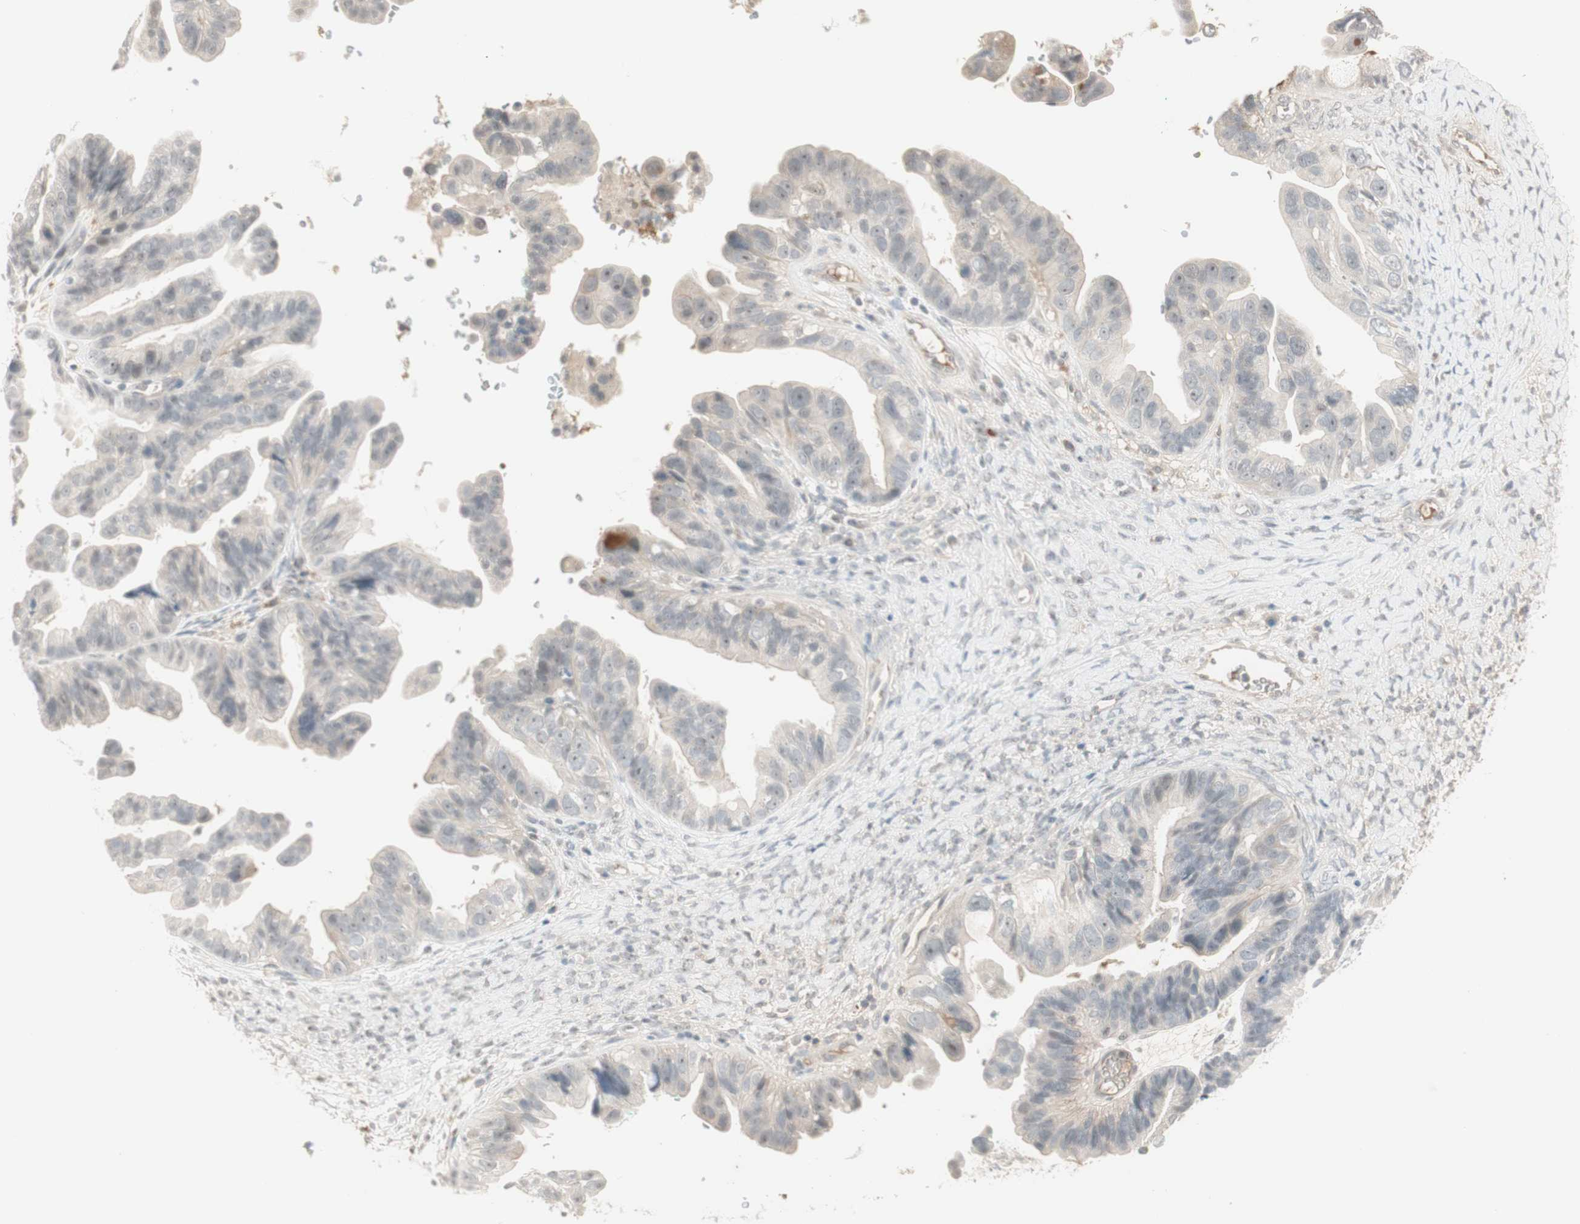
{"staining": {"intensity": "negative", "quantity": "none", "location": "none"}, "tissue": "ovarian cancer", "cell_type": "Tumor cells", "image_type": "cancer", "snomed": [{"axis": "morphology", "description": "Cystadenocarcinoma, serous, NOS"}, {"axis": "topography", "description": "Ovary"}], "caption": "There is no significant staining in tumor cells of ovarian serous cystadenocarcinoma.", "gene": "PLCD4", "patient": {"sex": "female", "age": 56}}